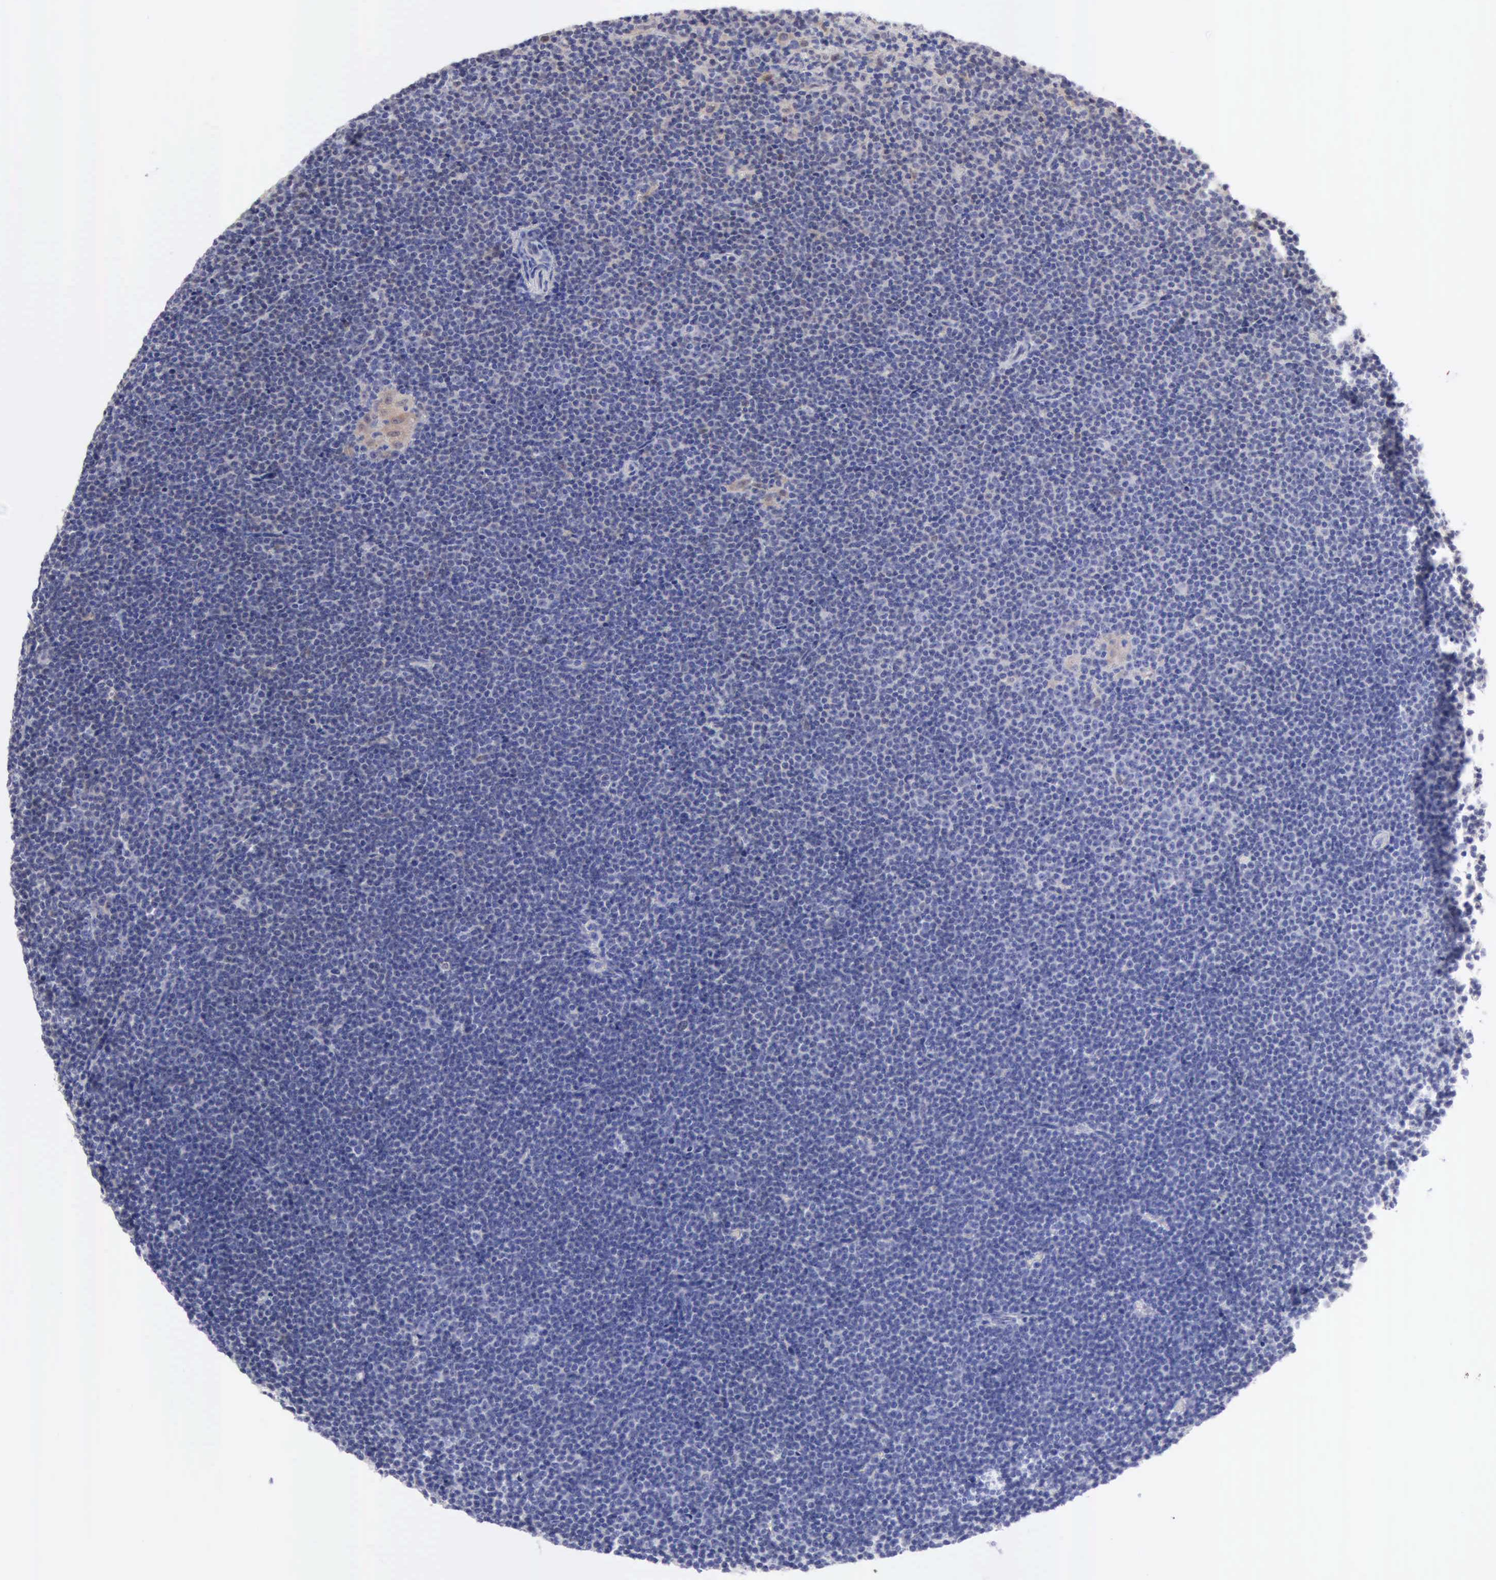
{"staining": {"intensity": "negative", "quantity": "none", "location": "none"}, "tissue": "lymphoma", "cell_type": "Tumor cells", "image_type": "cancer", "snomed": [{"axis": "morphology", "description": "Malignant lymphoma, non-Hodgkin's type, Low grade"}, {"axis": "topography", "description": "Lymph node"}], "caption": "Malignant lymphoma, non-Hodgkin's type (low-grade) was stained to show a protein in brown. There is no significant expression in tumor cells.", "gene": "PTGR2", "patient": {"sex": "female", "age": 69}}